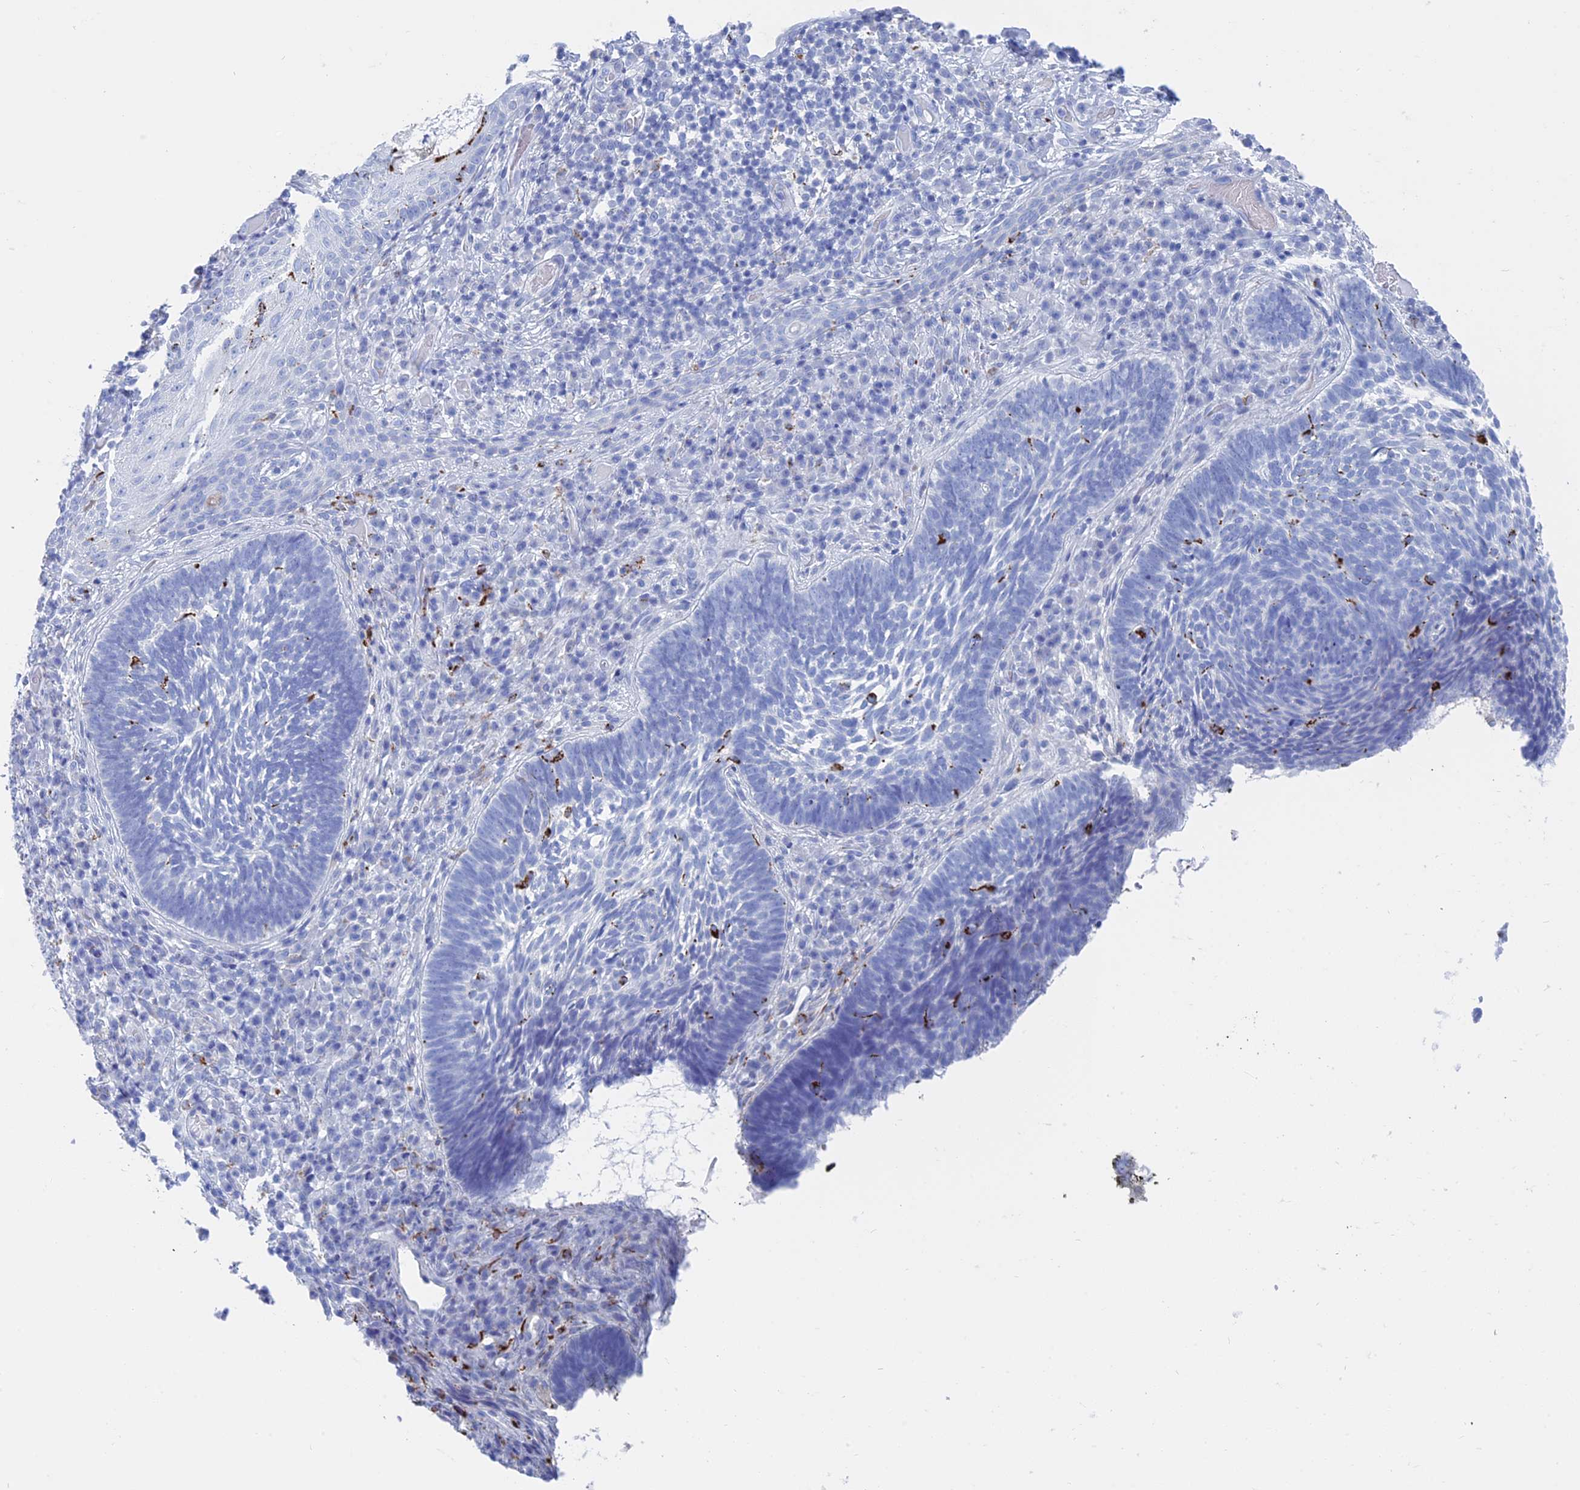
{"staining": {"intensity": "negative", "quantity": "none", "location": "none"}, "tissue": "skin cancer", "cell_type": "Tumor cells", "image_type": "cancer", "snomed": [{"axis": "morphology", "description": "Basal cell carcinoma"}, {"axis": "topography", "description": "Skin"}], "caption": "Basal cell carcinoma (skin) stained for a protein using immunohistochemistry reveals no expression tumor cells.", "gene": "ALMS1", "patient": {"sex": "male", "age": 88}}